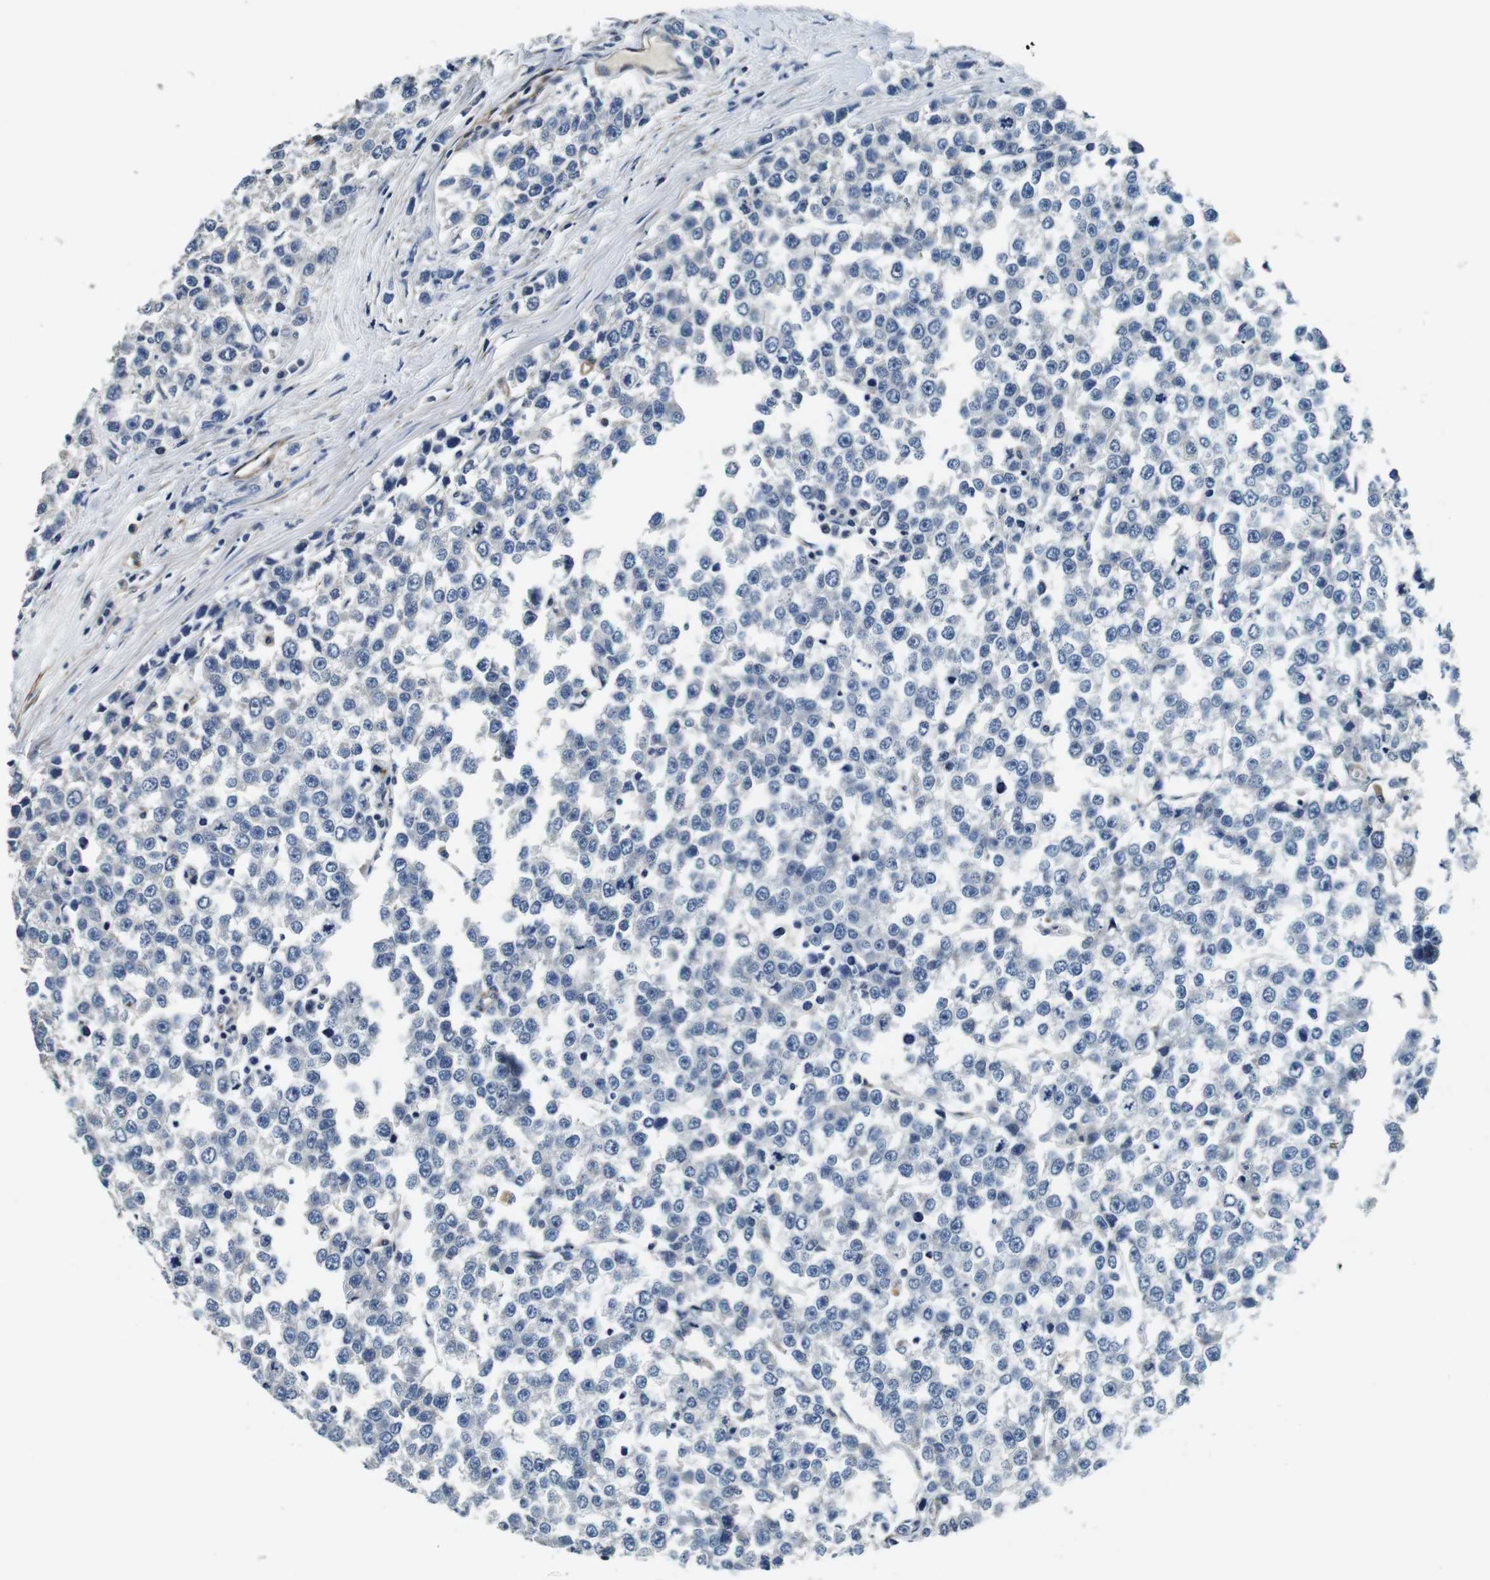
{"staining": {"intensity": "negative", "quantity": "none", "location": "none"}, "tissue": "testis cancer", "cell_type": "Tumor cells", "image_type": "cancer", "snomed": [{"axis": "morphology", "description": "Seminoma, NOS"}, {"axis": "morphology", "description": "Carcinoma, Embryonal, NOS"}, {"axis": "topography", "description": "Testis"}], "caption": "The histopathology image reveals no staining of tumor cells in testis cancer.", "gene": "GJE1", "patient": {"sex": "male", "age": 52}}